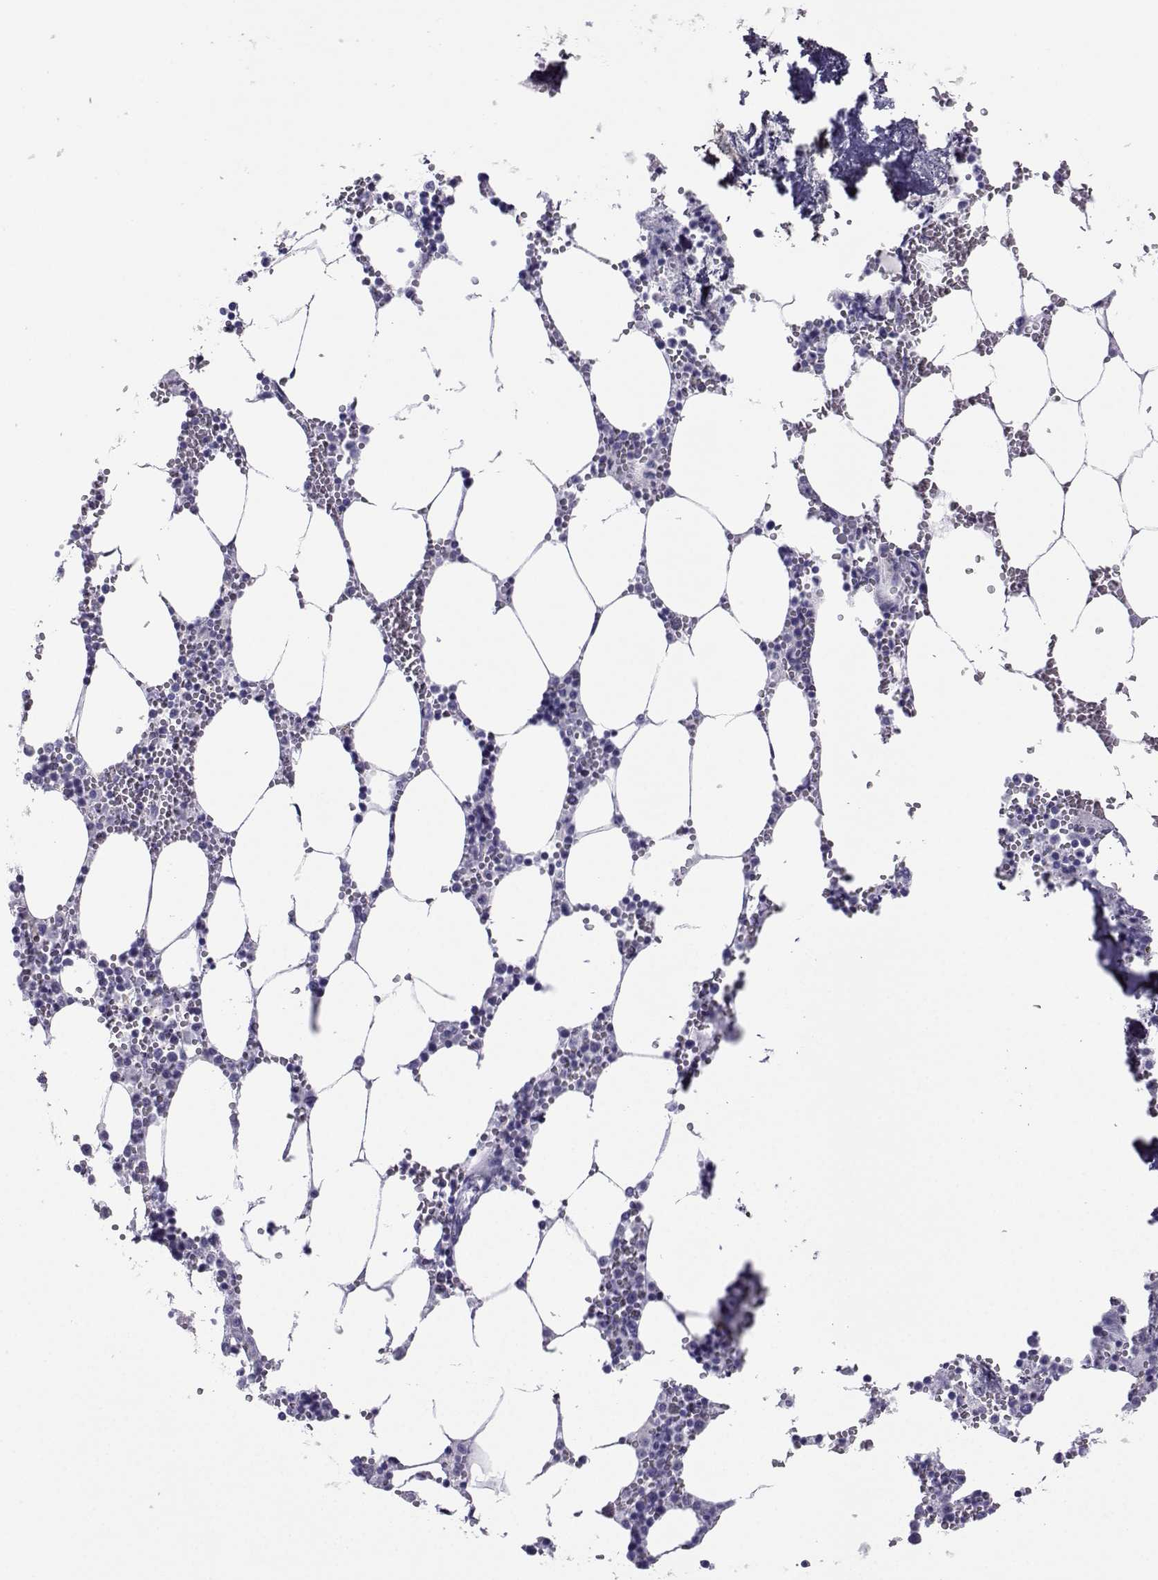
{"staining": {"intensity": "negative", "quantity": "none", "location": "none"}, "tissue": "bone marrow", "cell_type": "Hematopoietic cells", "image_type": "normal", "snomed": [{"axis": "morphology", "description": "Normal tissue, NOS"}, {"axis": "topography", "description": "Bone marrow"}], "caption": "Normal bone marrow was stained to show a protein in brown. There is no significant positivity in hematopoietic cells. Nuclei are stained in blue.", "gene": "LORICRIN", "patient": {"sex": "male", "age": 54}}